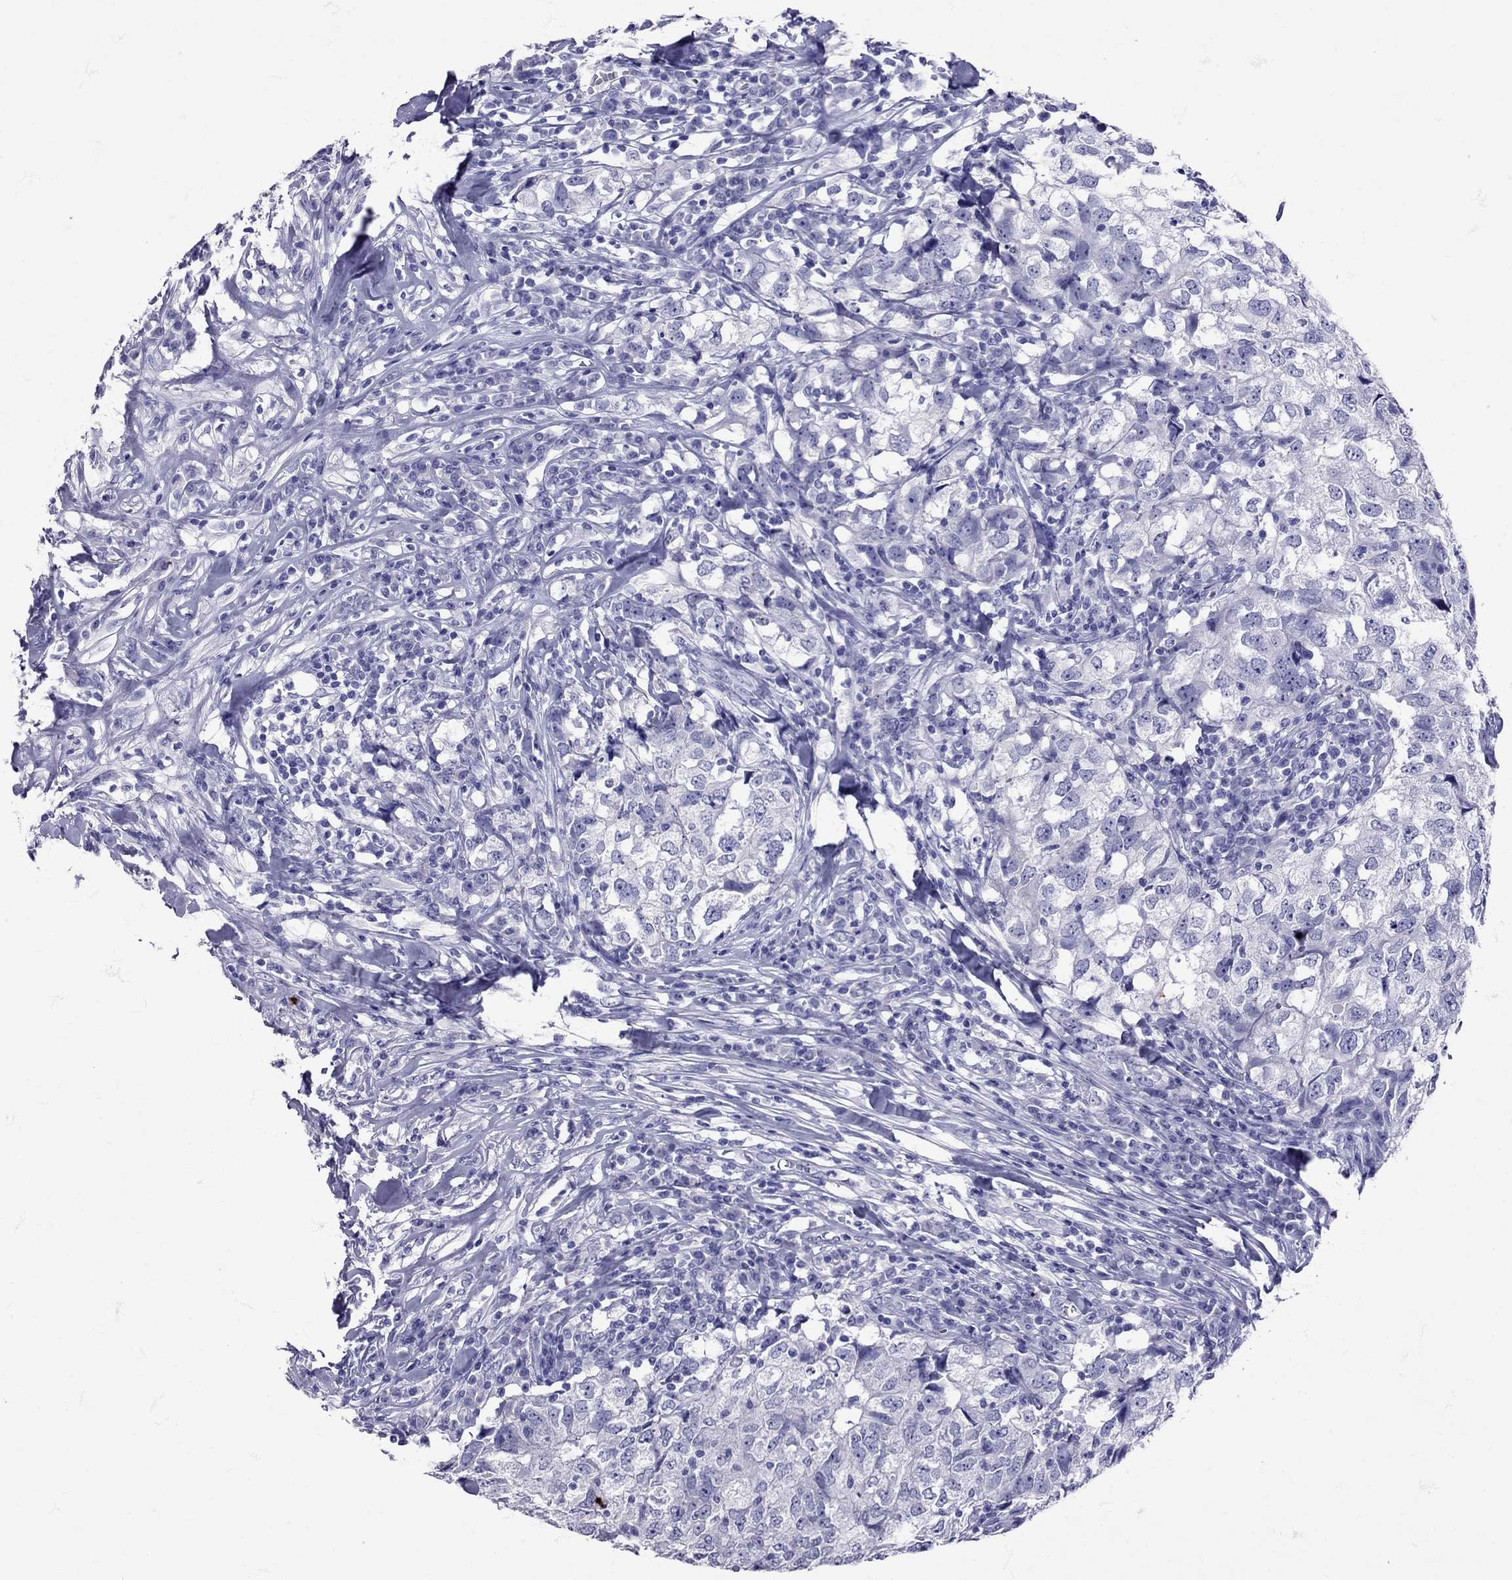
{"staining": {"intensity": "negative", "quantity": "none", "location": "none"}, "tissue": "breast cancer", "cell_type": "Tumor cells", "image_type": "cancer", "snomed": [{"axis": "morphology", "description": "Duct carcinoma"}, {"axis": "topography", "description": "Breast"}], "caption": "This is a micrograph of immunohistochemistry staining of breast infiltrating ductal carcinoma, which shows no positivity in tumor cells.", "gene": "AVP", "patient": {"sex": "female", "age": 30}}